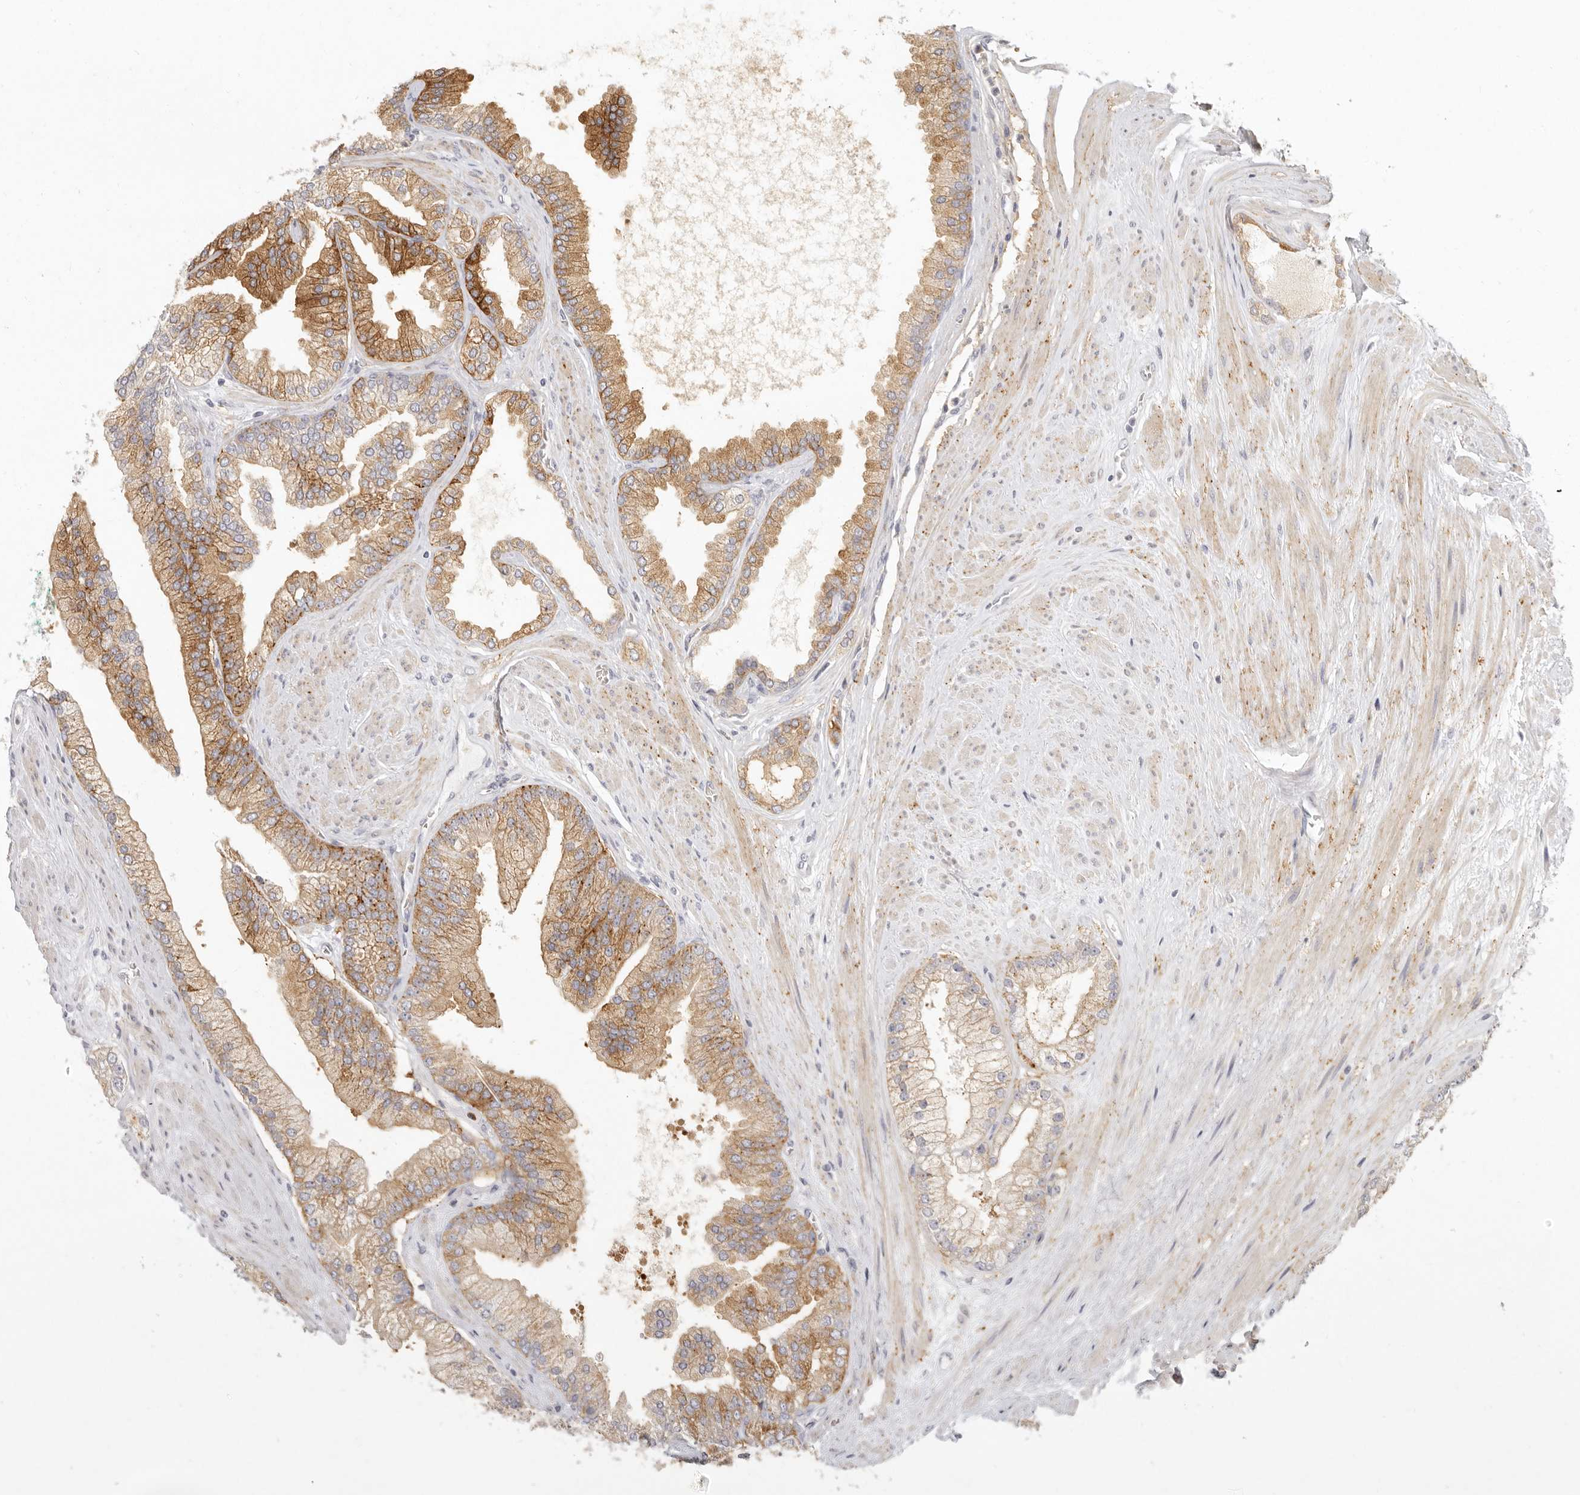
{"staining": {"intensity": "moderate", "quantity": "25%-75%", "location": "cytoplasmic/membranous"}, "tissue": "prostate cancer", "cell_type": "Tumor cells", "image_type": "cancer", "snomed": [{"axis": "morphology", "description": "Adenocarcinoma, High grade"}, {"axis": "topography", "description": "Prostate"}], "caption": "Immunohistochemistry (IHC) (DAB) staining of human prostate cancer displays moderate cytoplasmic/membranous protein staining in about 25%-75% of tumor cells. The protein is shown in brown color, while the nuclei are stained blue.", "gene": "NIBAN1", "patient": {"sex": "male", "age": 58}}